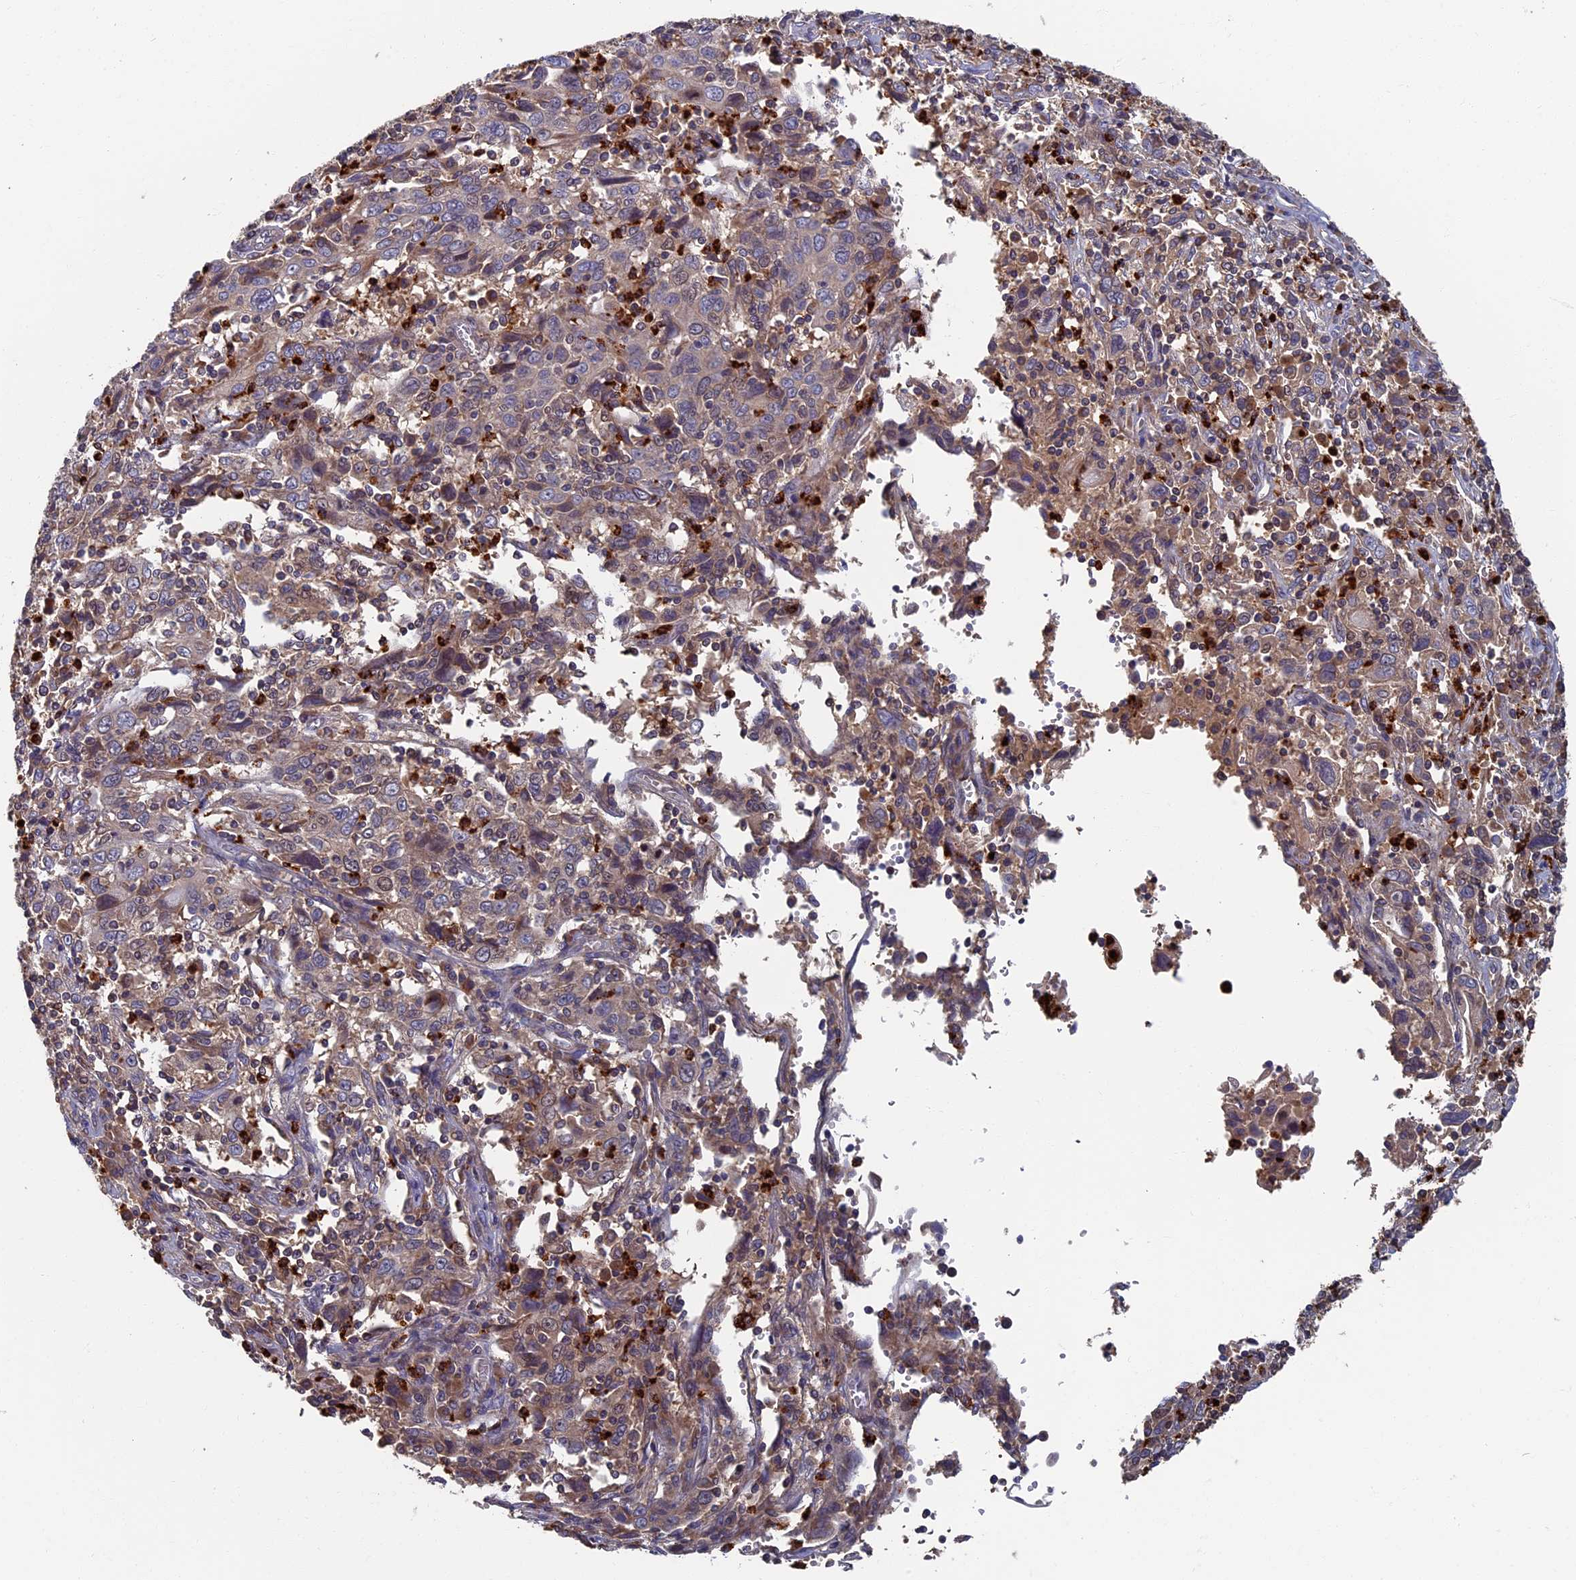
{"staining": {"intensity": "weak", "quantity": "25%-75%", "location": "cytoplasmic/membranous"}, "tissue": "cervical cancer", "cell_type": "Tumor cells", "image_type": "cancer", "snomed": [{"axis": "morphology", "description": "Squamous cell carcinoma, NOS"}, {"axis": "topography", "description": "Cervix"}], "caption": "Immunohistochemical staining of squamous cell carcinoma (cervical) demonstrates low levels of weak cytoplasmic/membranous positivity in approximately 25%-75% of tumor cells.", "gene": "TNK2", "patient": {"sex": "female", "age": 46}}